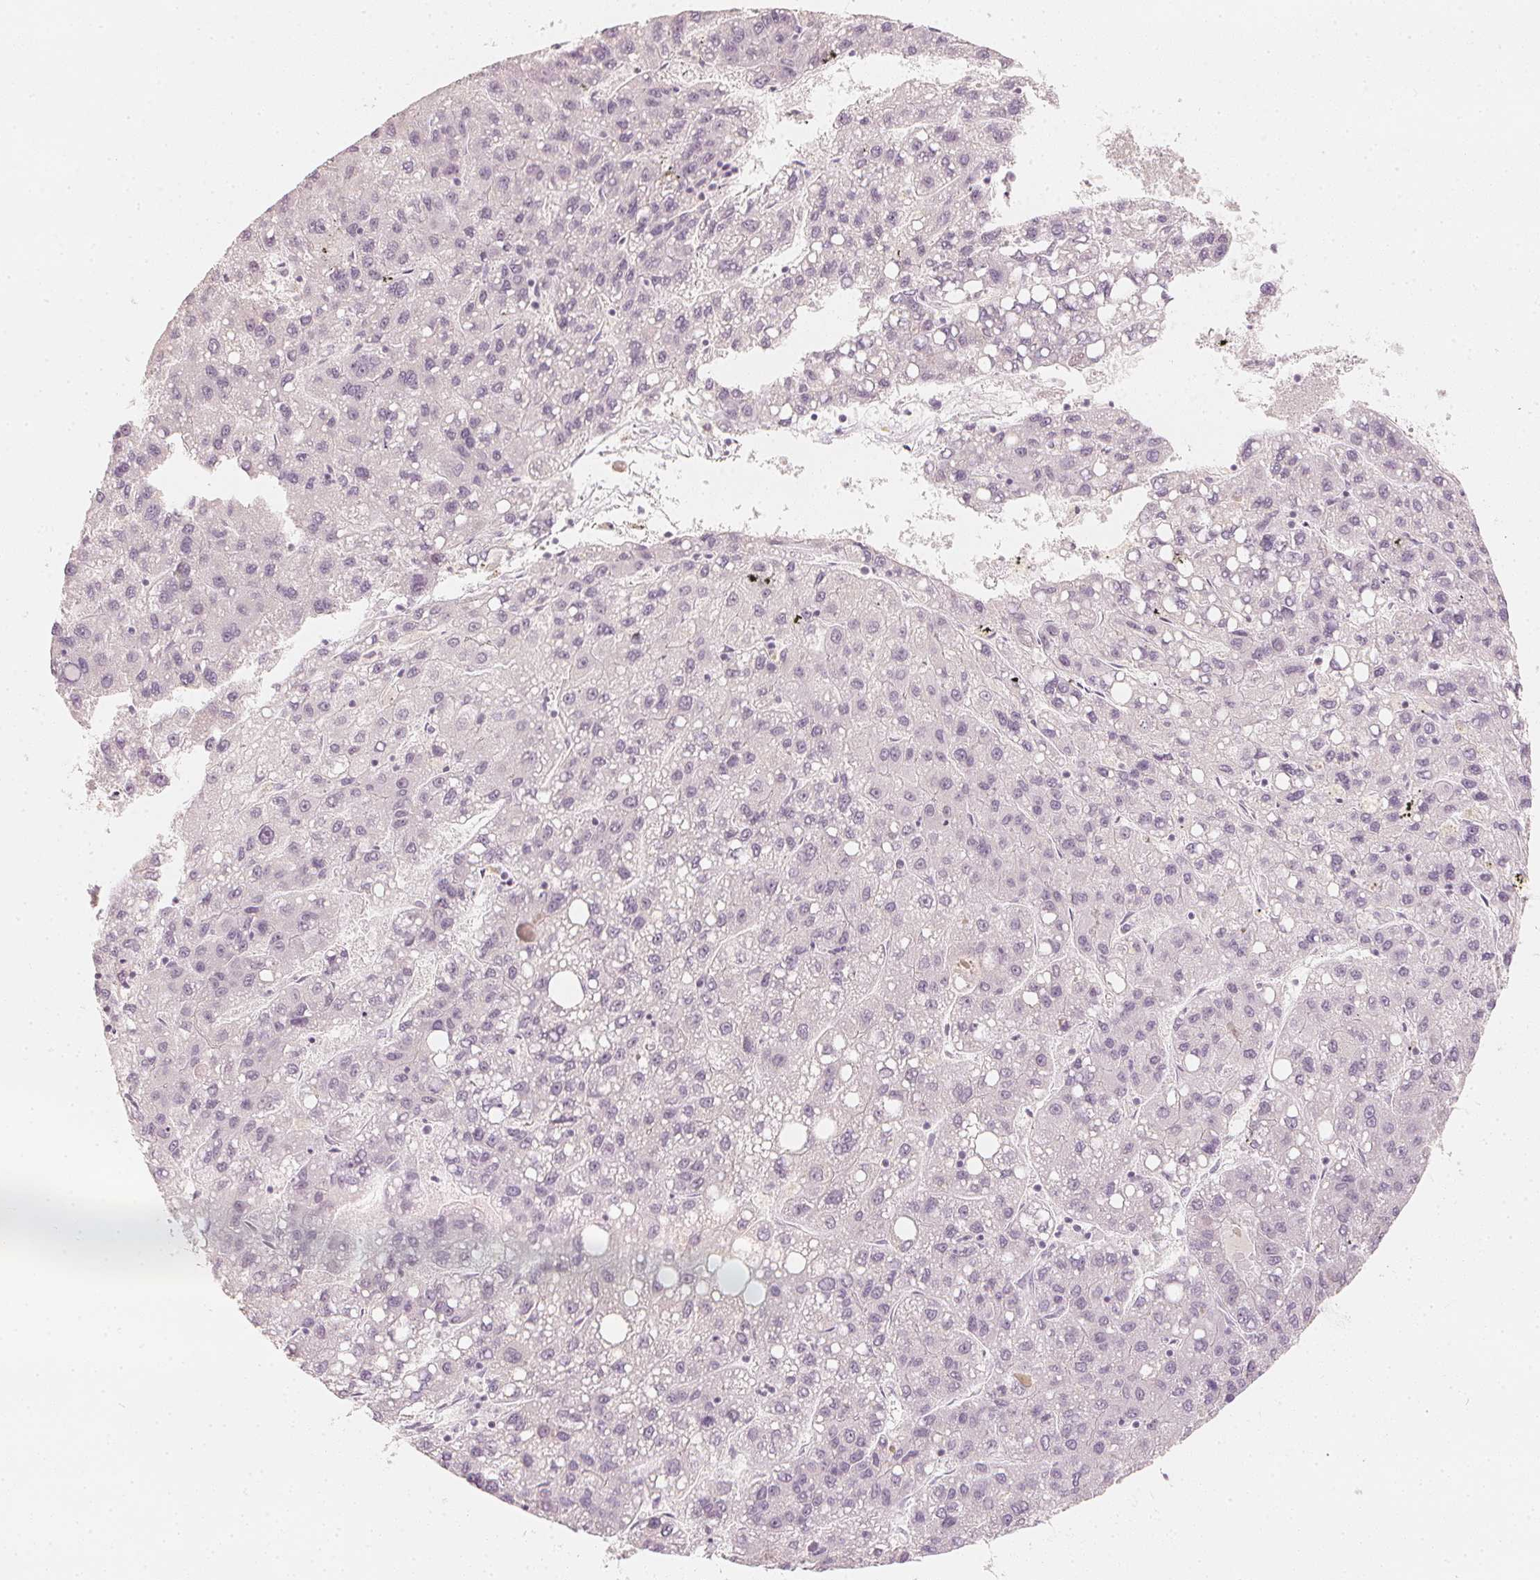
{"staining": {"intensity": "negative", "quantity": "none", "location": "none"}, "tissue": "liver cancer", "cell_type": "Tumor cells", "image_type": "cancer", "snomed": [{"axis": "morphology", "description": "Carcinoma, Hepatocellular, NOS"}, {"axis": "topography", "description": "Liver"}], "caption": "The image exhibits no staining of tumor cells in hepatocellular carcinoma (liver).", "gene": "CALB1", "patient": {"sex": "female", "age": 82}}